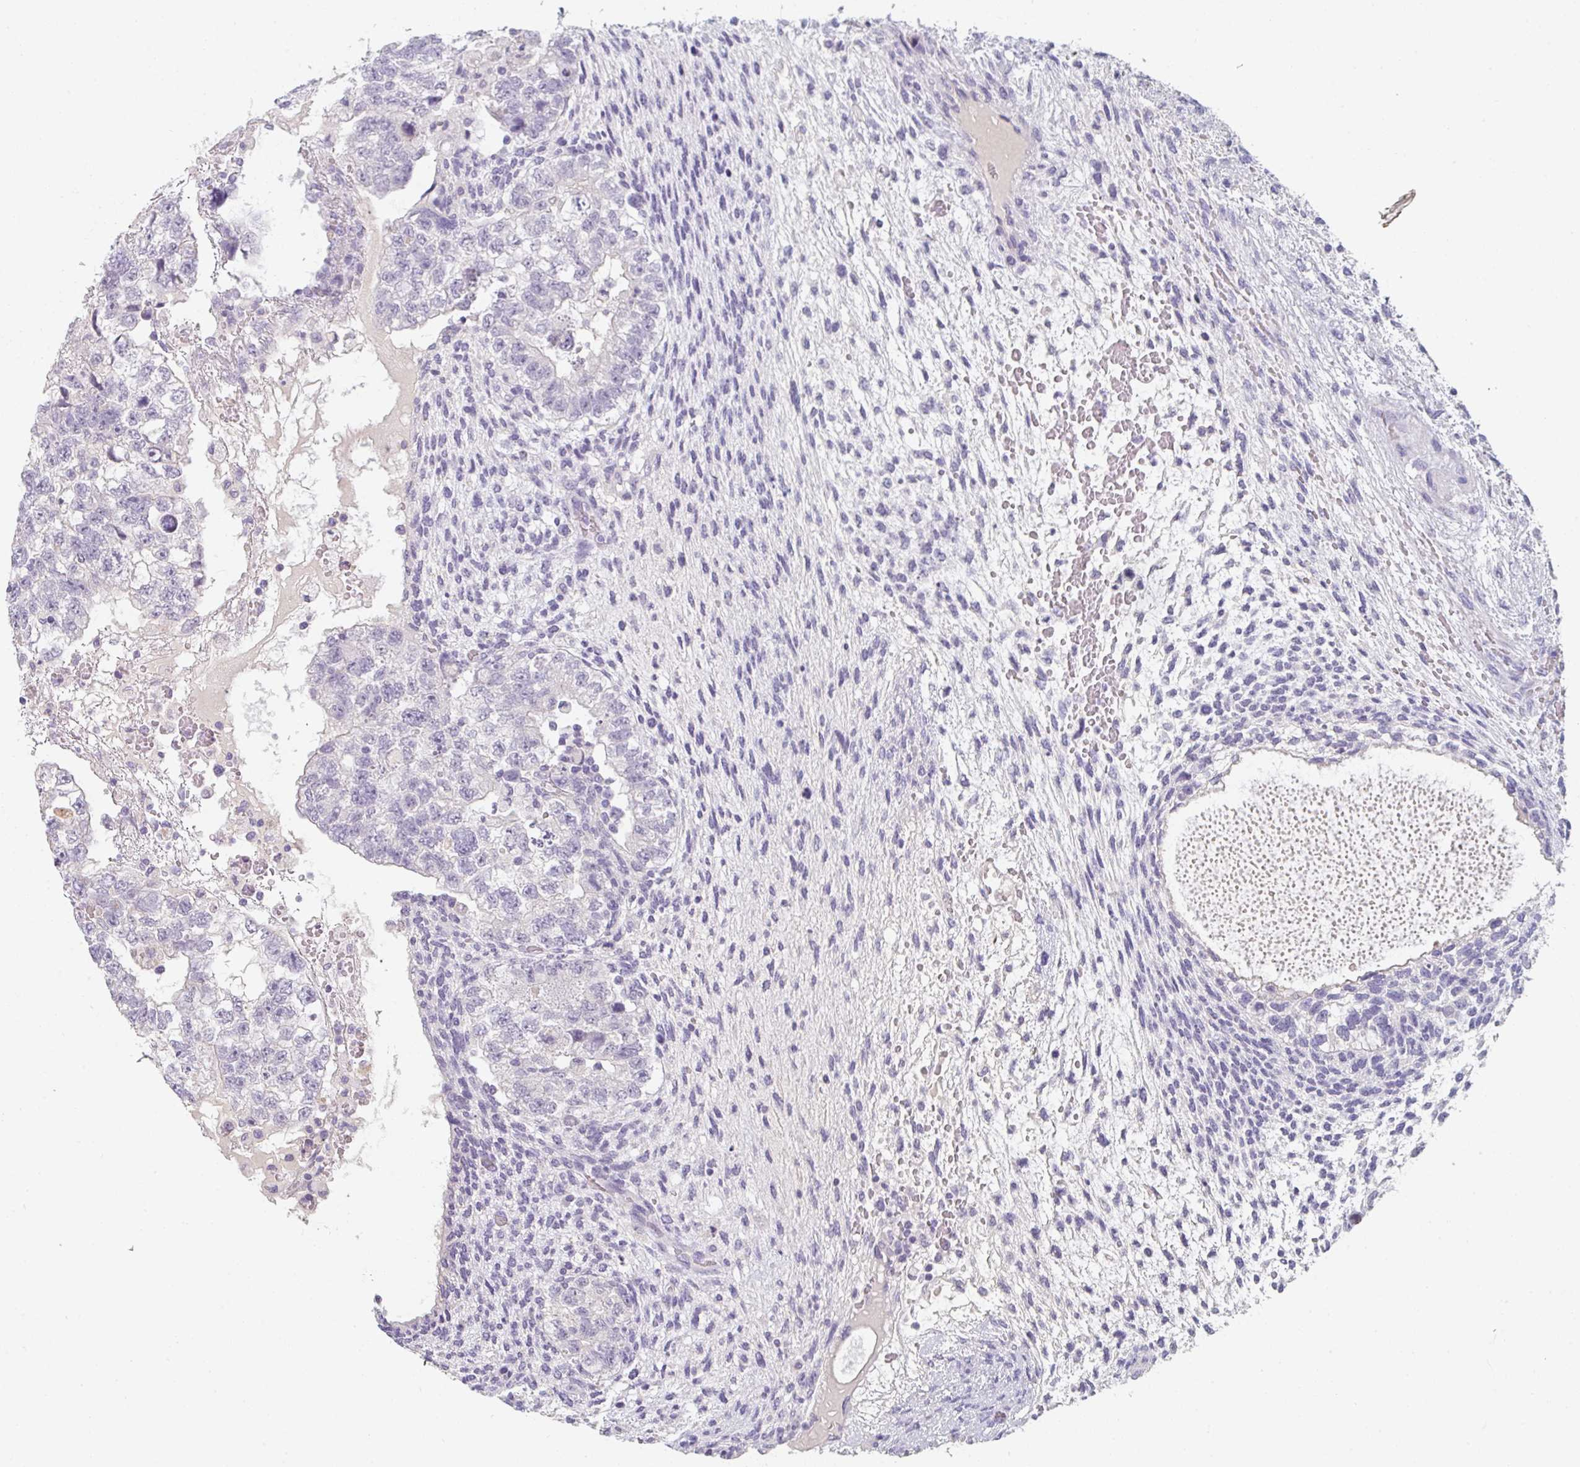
{"staining": {"intensity": "negative", "quantity": "none", "location": "none"}, "tissue": "testis cancer", "cell_type": "Tumor cells", "image_type": "cancer", "snomed": [{"axis": "morphology", "description": "Normal tissue, NOS"}, {"axis": "morphology", "description": "Carcinoma, Embryonal, NOS"}, {"axis": "topography", "description": "Testis"}], "caption": "High power microscopy photomicrograph of an immunohistochemistry image of testis cancer, revealing no significant staining in tumor cells.", "gene": "C1QTNF8", "patient": {"sex": "male", "age": 36}}